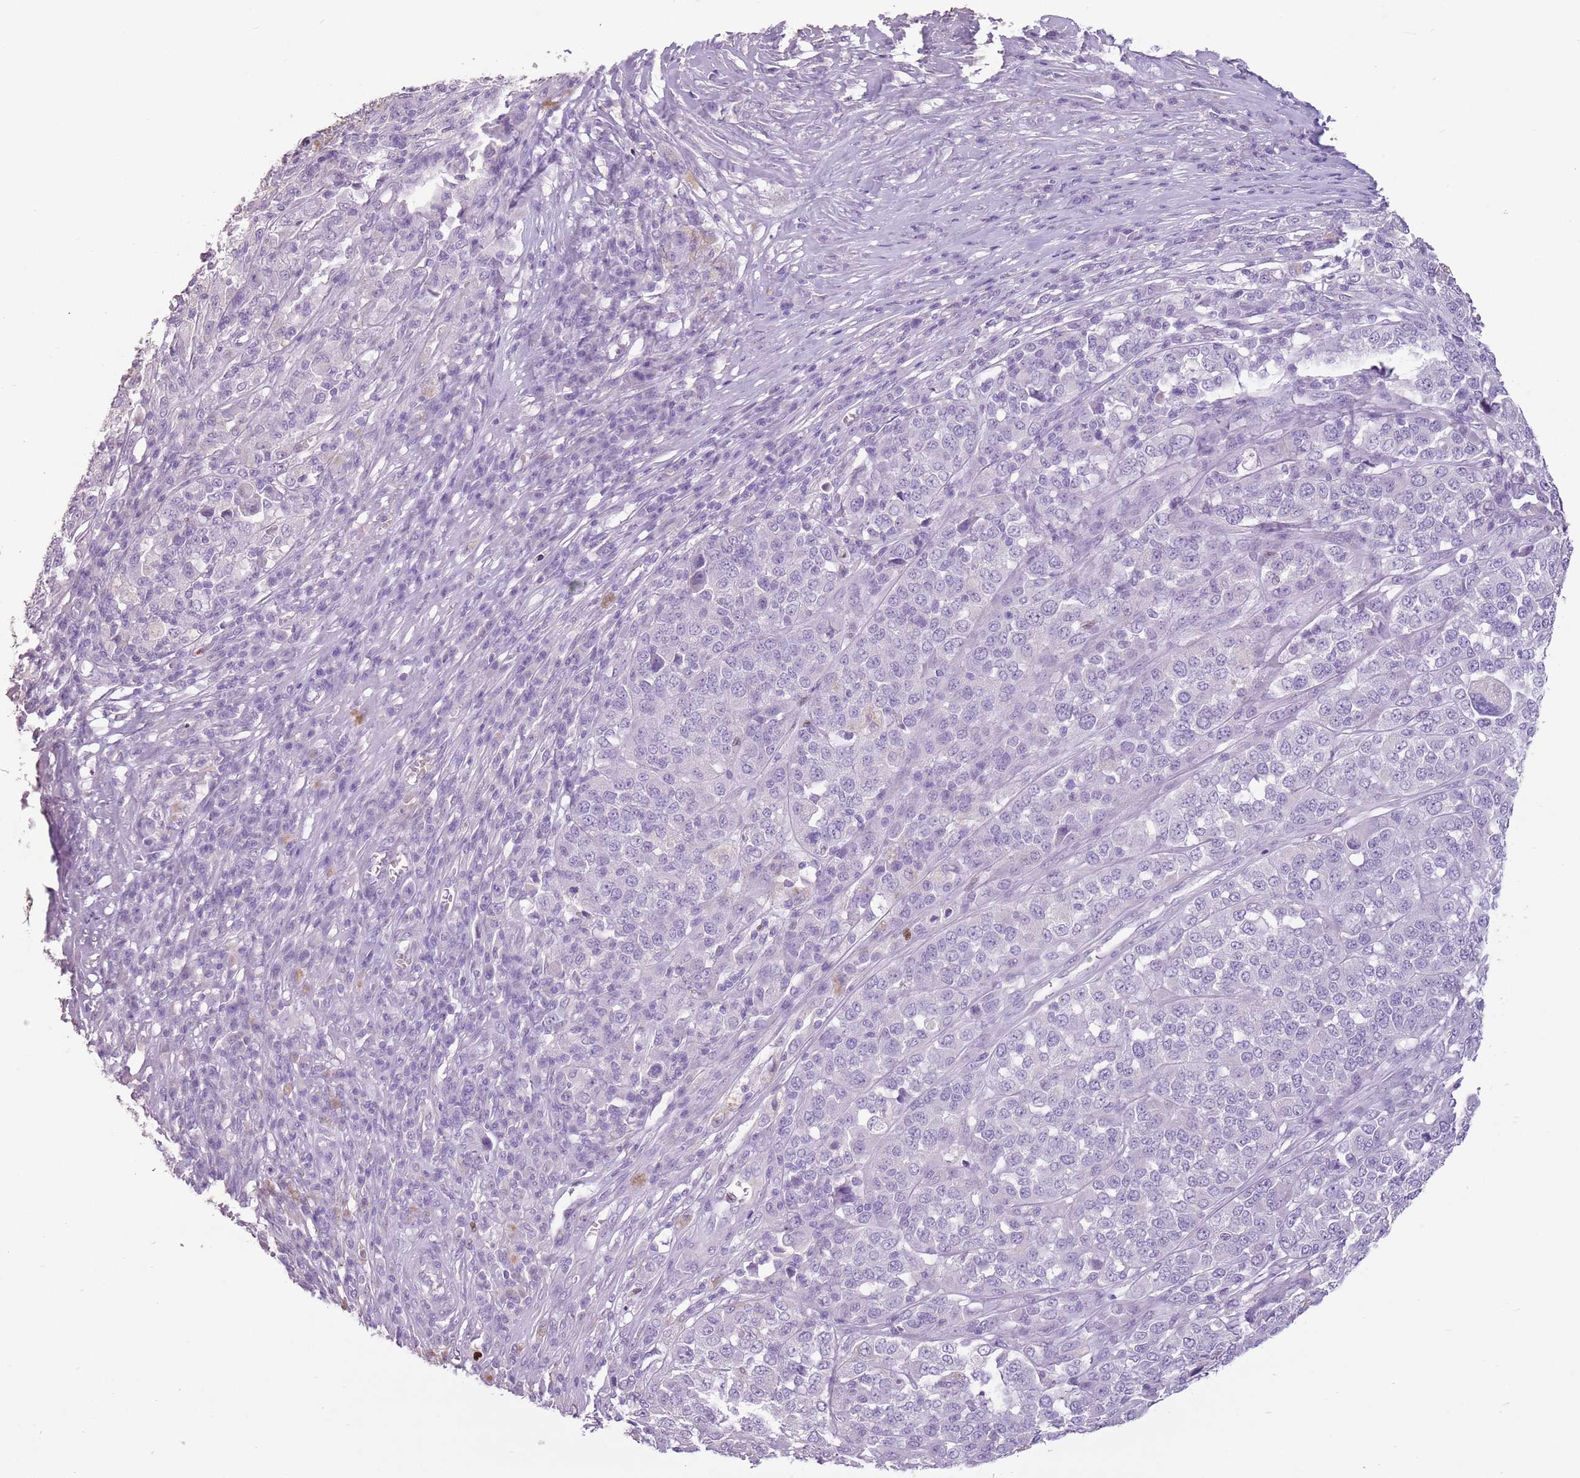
{"staining": {"intensity": "negative", "quantity": "none", "location": "none"}, "tissue": "melanoma", "cell_type": "Tumor cells", "image_type": "cancer", "snomed": [{"axis": "morphology", "description": "Malignant melanoma, Metastatic site"}, {"axis": "topography", "description": "Lymph node"}], "caption": "The immunohistochemistry photomicrograph has no significant staining in tumor cells of melanoma tissue.", "gene": "CELF6", "patient": {"sex": "male", "age": 44}}